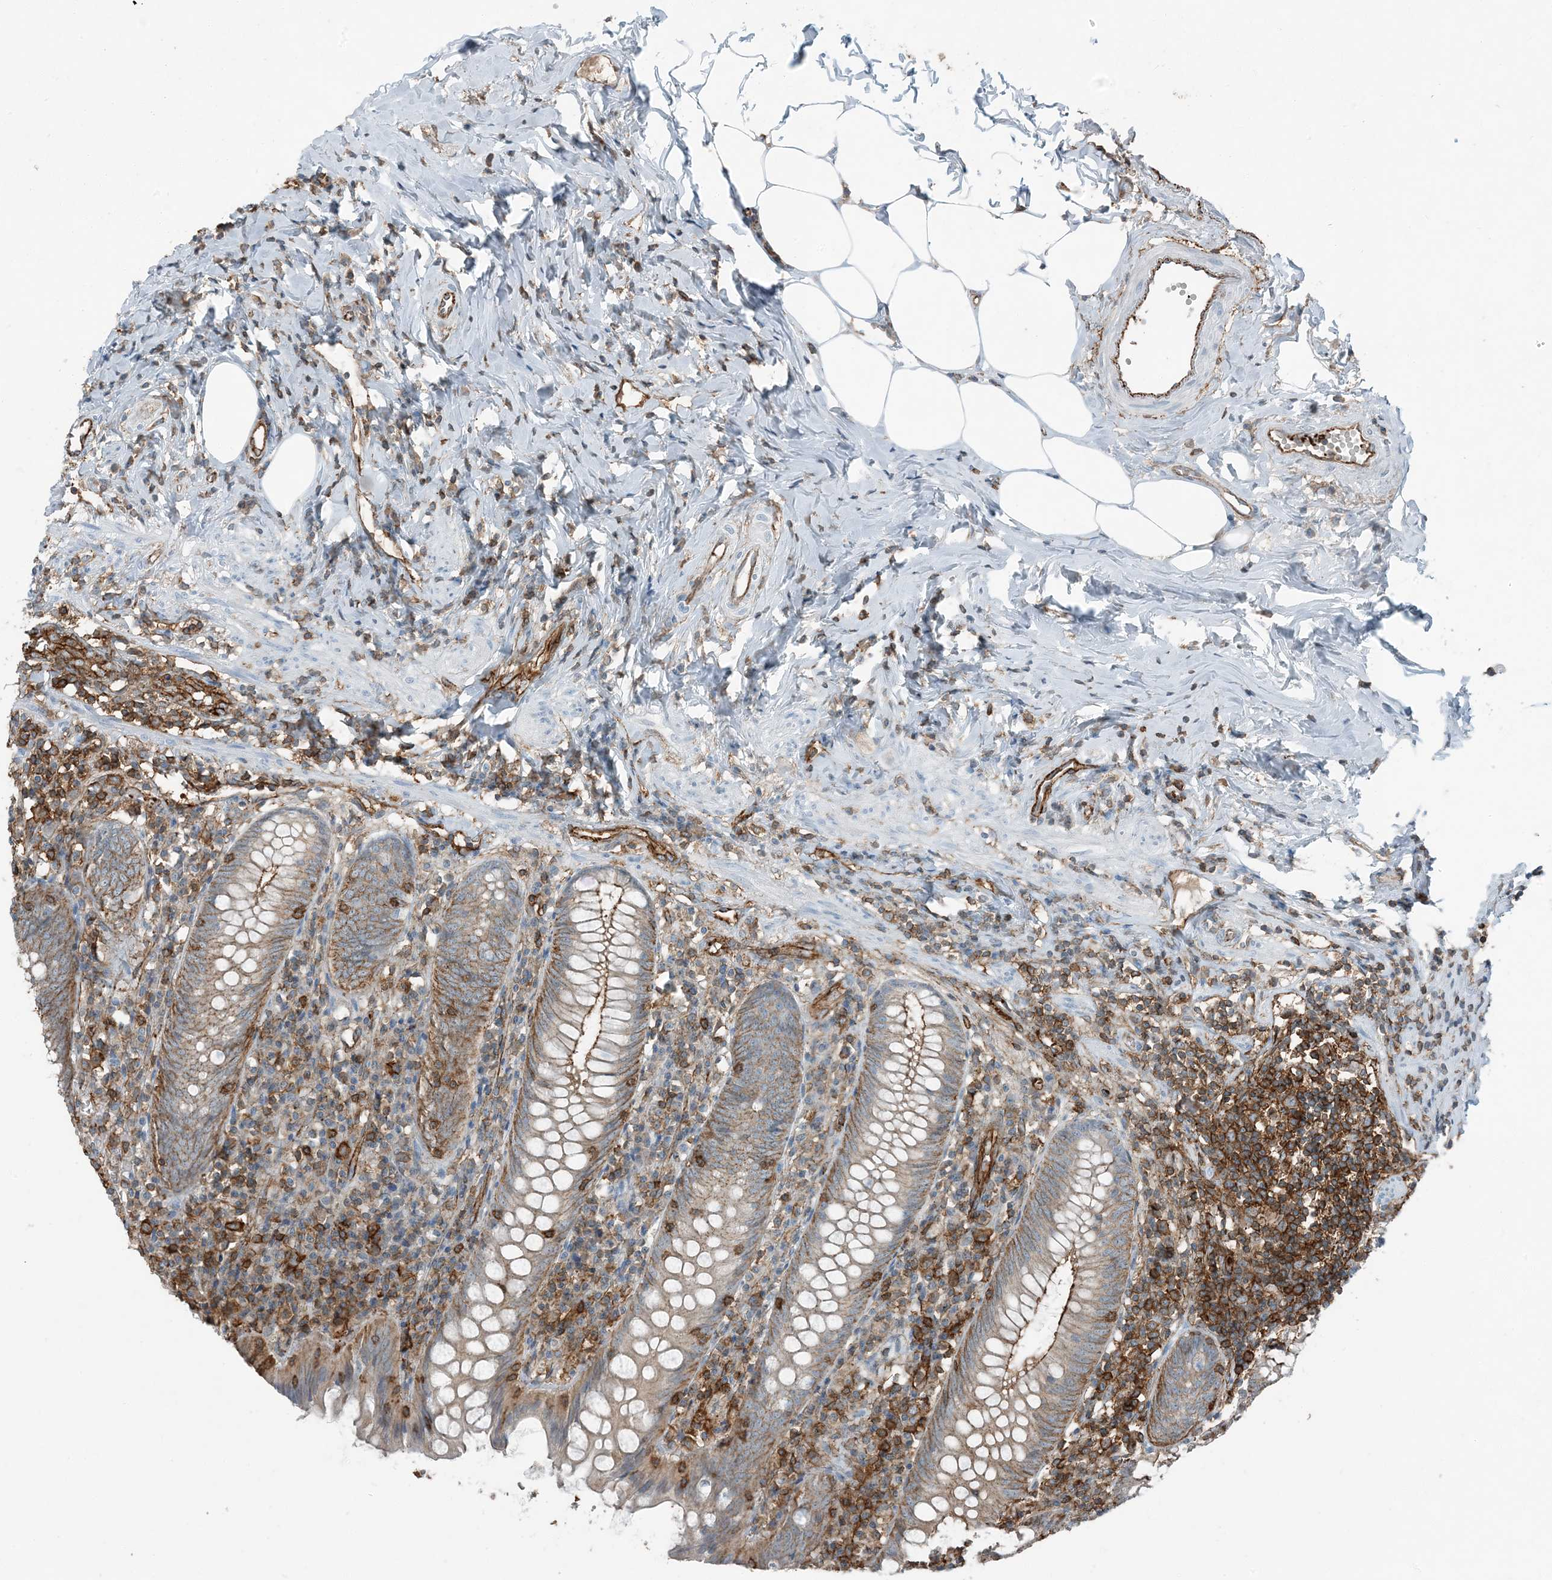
{"staining": {"intensity": "moderate", "quantity": "25%-75%", "location": "cytoplasmic/membranous"}, "tissue": "appendix", "cell_type": "Glandular cells", "image_type": "normal", "snomed": [{"axis": "morphology", "description": "Normal tissue, NOS"}, {"axis": "topography", "description": "Appendix"}], "caption": "A brown stain shows moderate cytoplasmic/membranous staining of a protein in glandular cells of unremarkable human appendix. (Brightfield microscopy of DAB IHC at high magnification).", "gene": "APOBEC3C", "patient": {"sex": "female", "age": 54}}